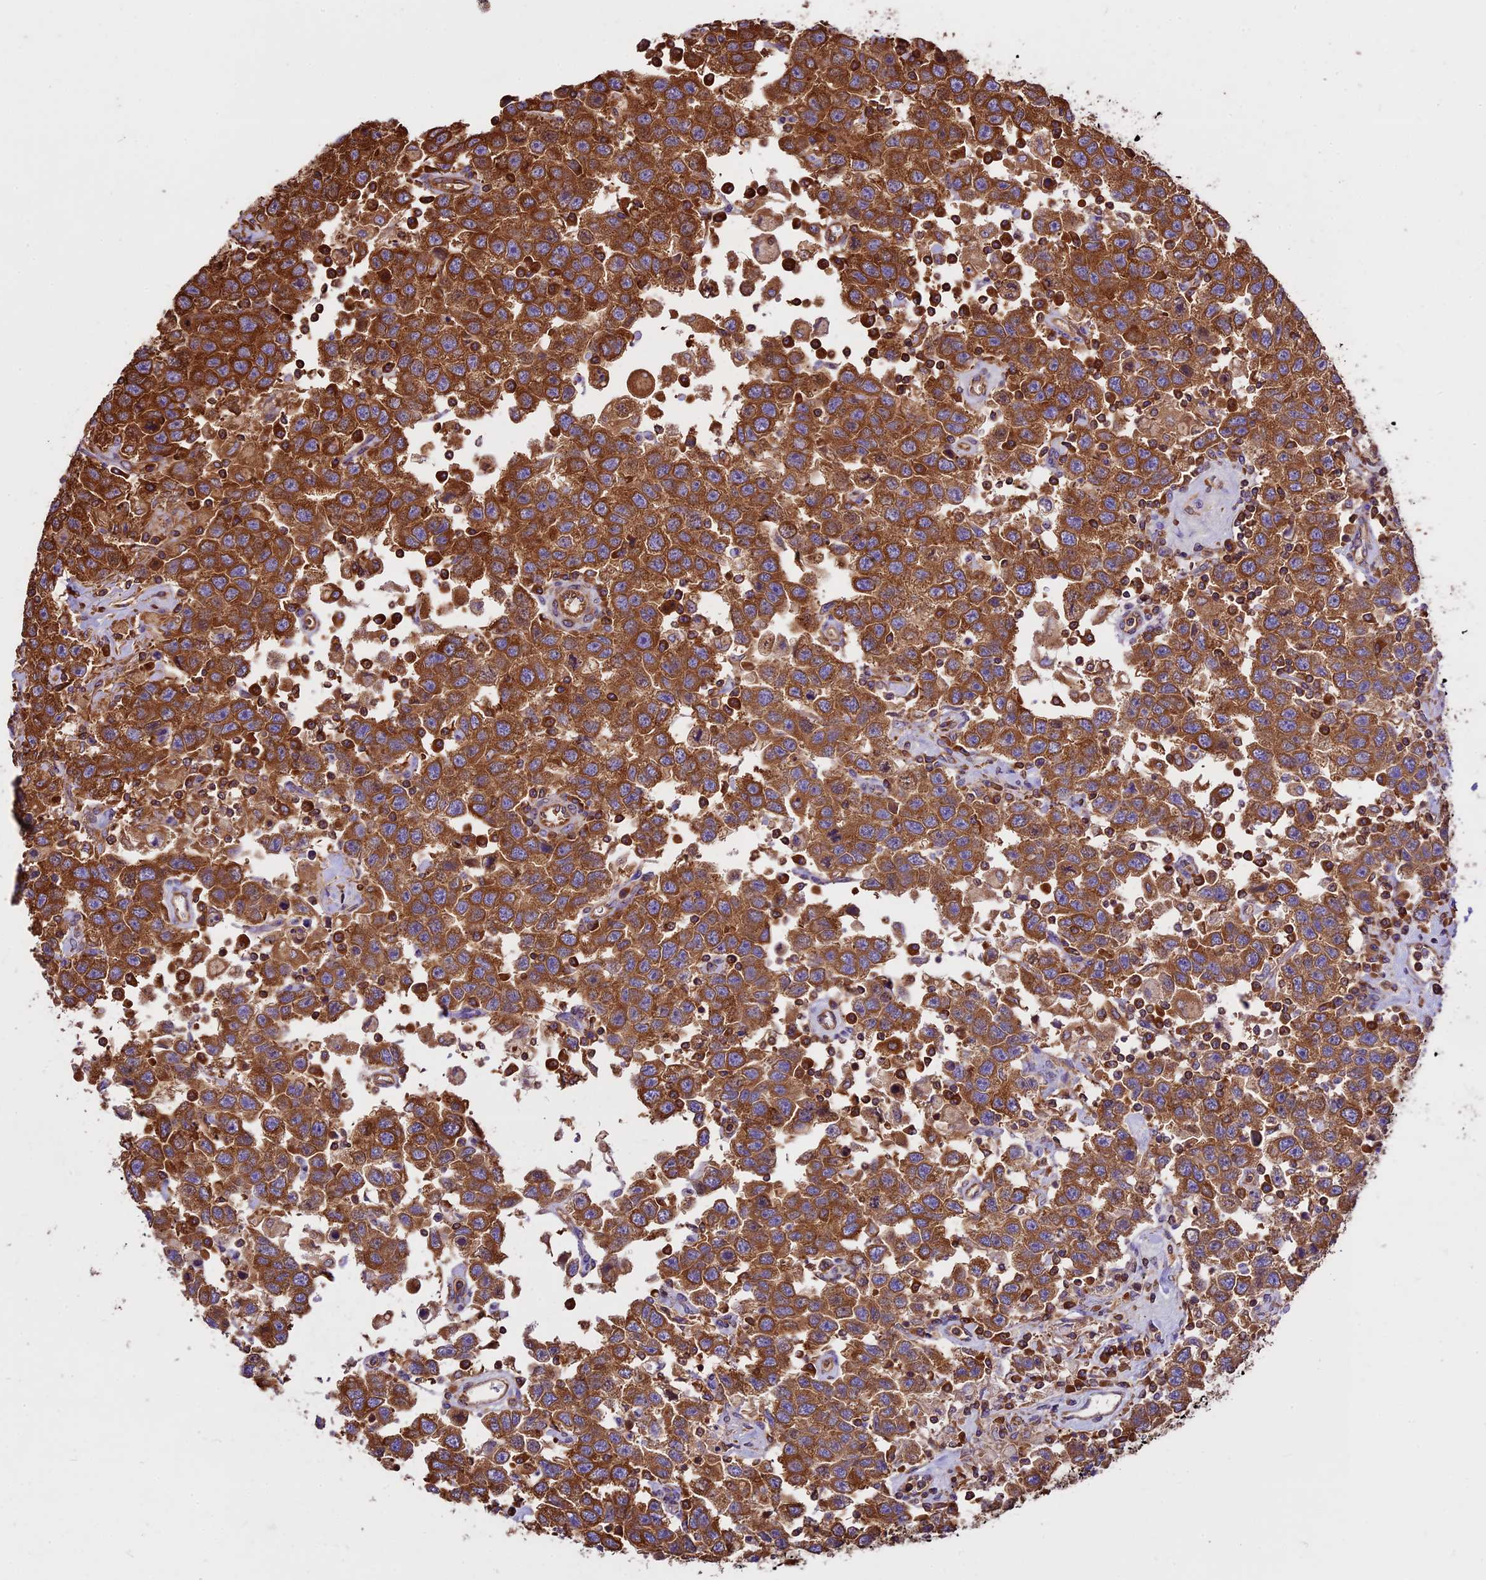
{"staining": {"intensity": "strong", "quantity": ">75%", "location": "cytoplasmic/membranous"}, "tissue": "testis cancer", "cell_type": "Tumor cells", "image_type": "cancer", "snomed": [{"axis": "morphology", "description": "Seminoma, NOS"}, {"axis": "topography", "description": "Testis"}], "caption": "Brown immunohistochemical staining in testis cancer displays strong cytoplasmic/membranous positivity in approximately >75% of tumor cells.", "gene": "KARS1", "patient": {"sex": "male", "age": 41}}